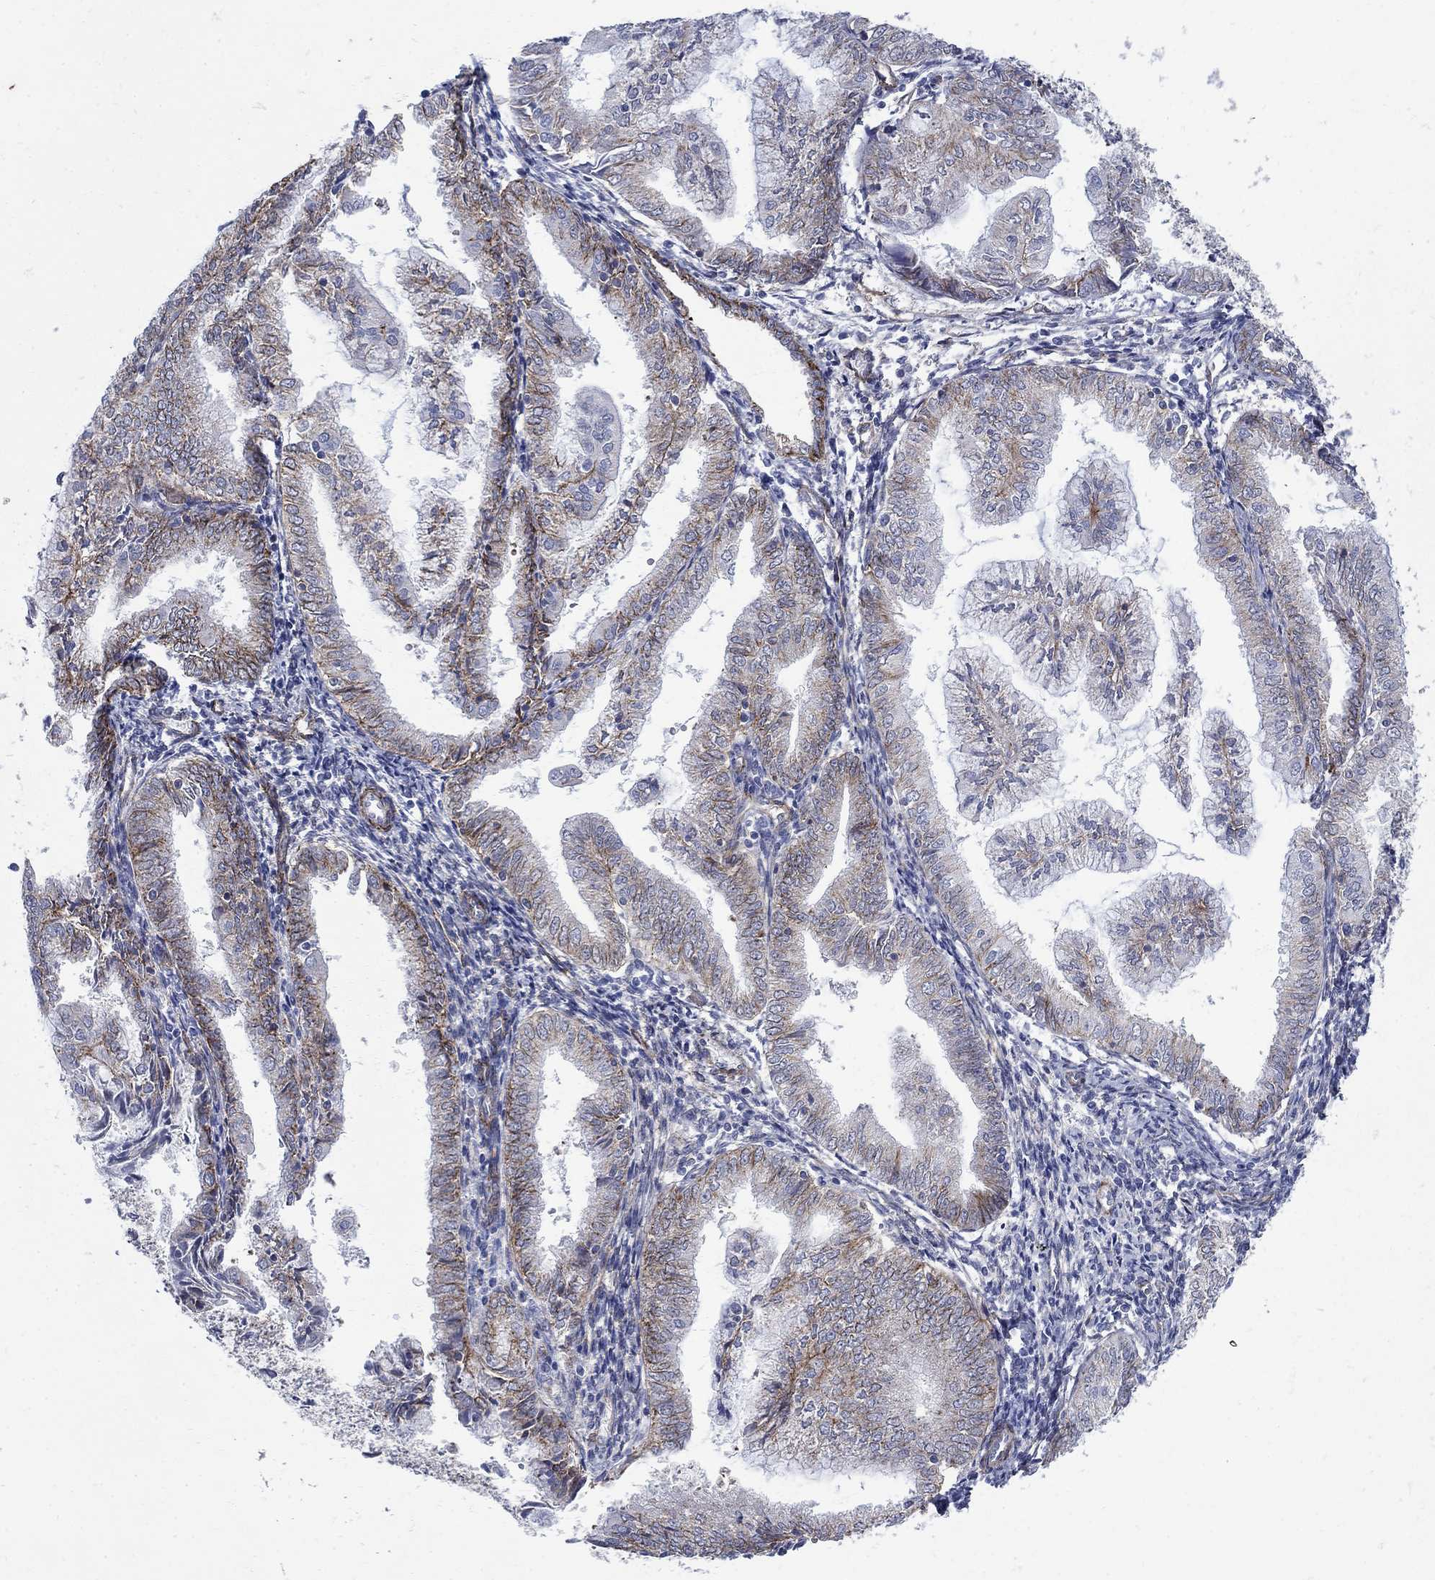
{"staining": {"intensity": "moderate", "quantity": "25%-75%", "location": "cytoplasmic/membranous"}, "tissue": "endometrial cancer", "cell_type": "Tumor cells", "image_type": "cancer", "snomed": [{"axis": "morphology", "description": "Adenocarcinoma, NOS"}, {"axis": "topography", "description": "Endometrium"}], "caption": "Endometrial adenocarcinoma stained with a protein marker displays moderate staining in tumor cells.", "gene": "SEPTIN8", "patient": {"sex": "female", "age": 56}}